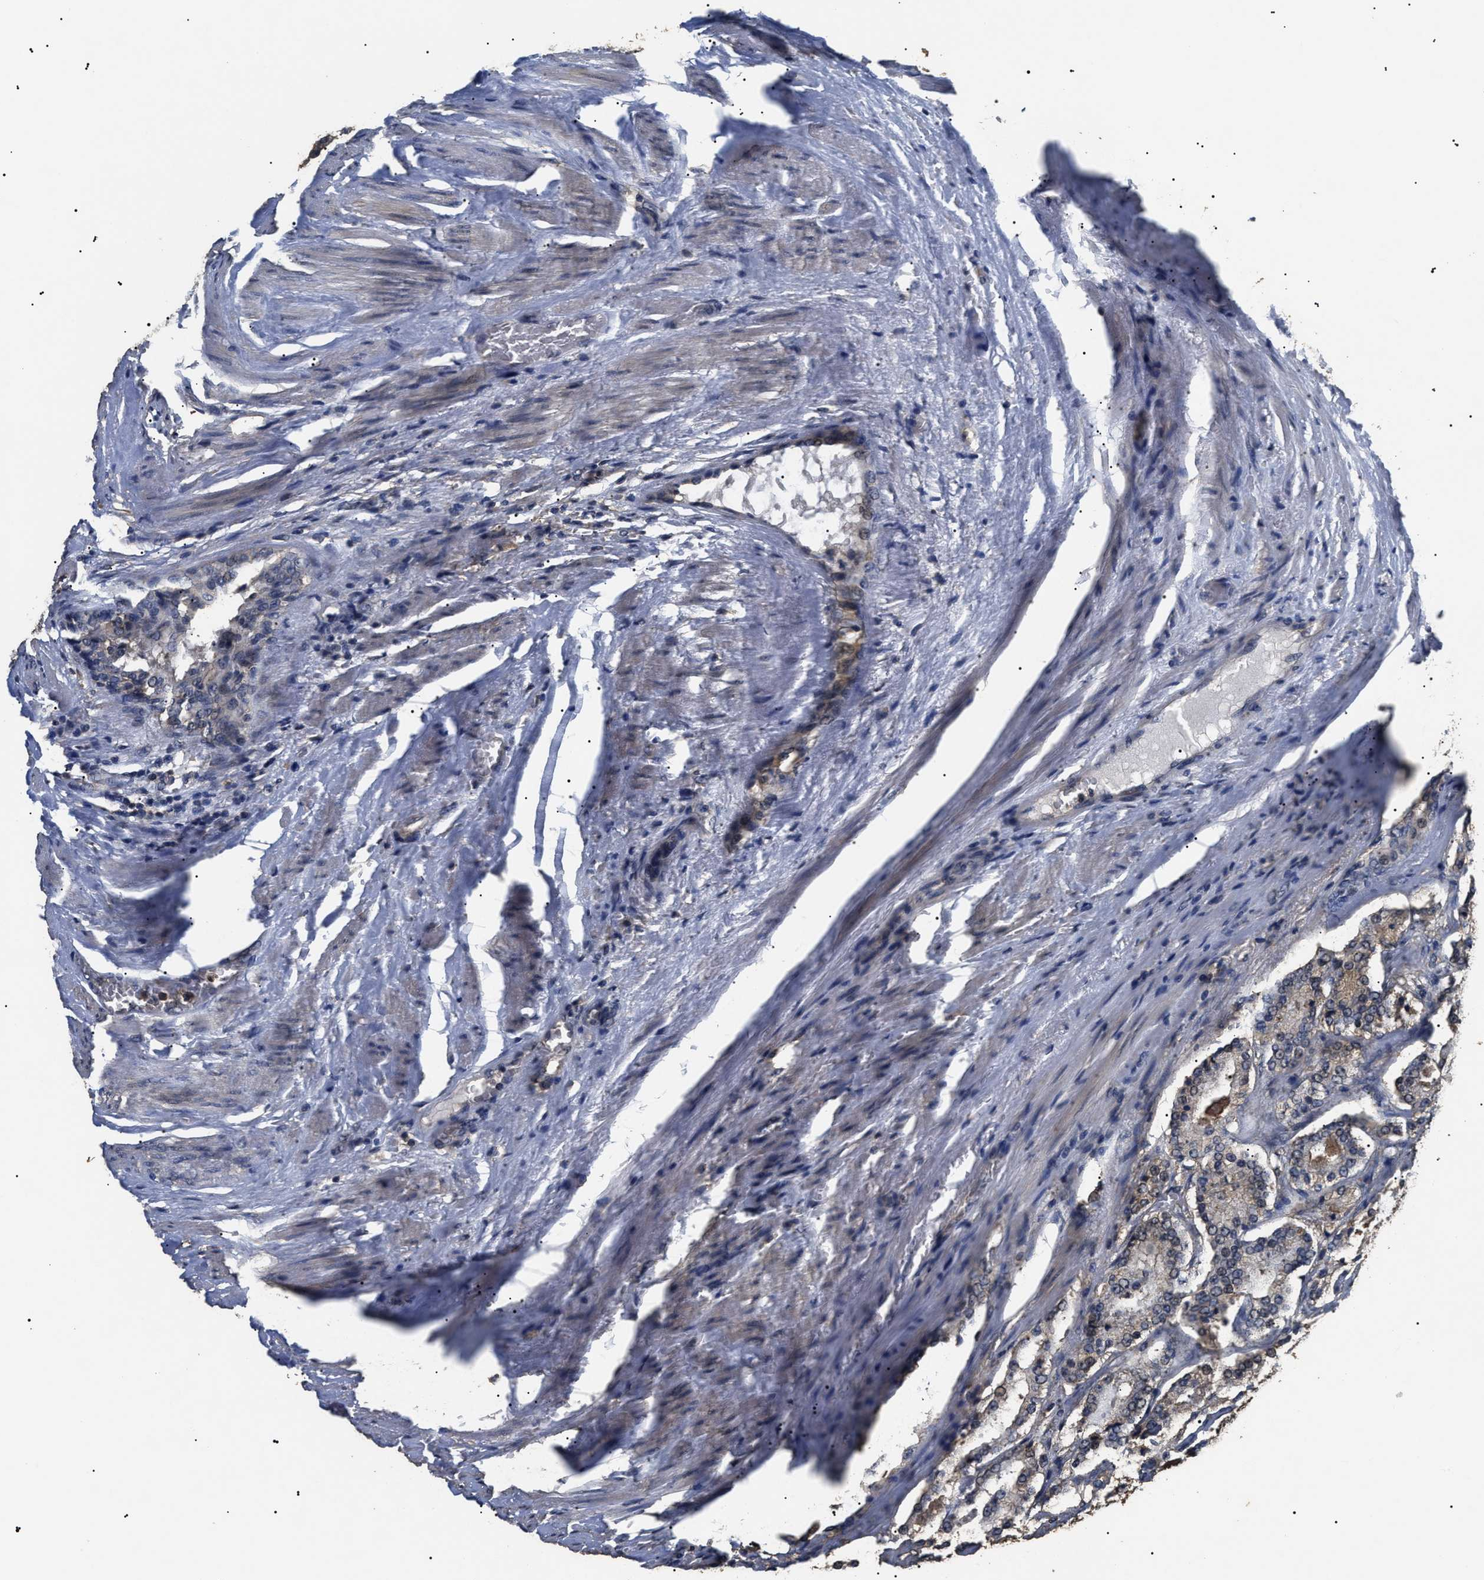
{"staining": {"intensity": "negative", "quantity": "none", "location": "none"}, "tissue": "prostate cancer", "cell_type": "Tumor cells", "image_type": "cancer", "snomed": [{"axis": "morphology", "description": "Adenocarcinoma, Medium grade"}, {"axis": "topography", "description": "Prostate"}], "caption": "An IHC micrograph of prostate cancer (medium-grade adenocarcinoma) is shown. There is no staining in tumor cells of prostate cancer (medium-grade adenocarcinoma). Nuclei are stained in blue.", "gene": "PSMD8", "patient": {"sex": "male", "age": 72}}